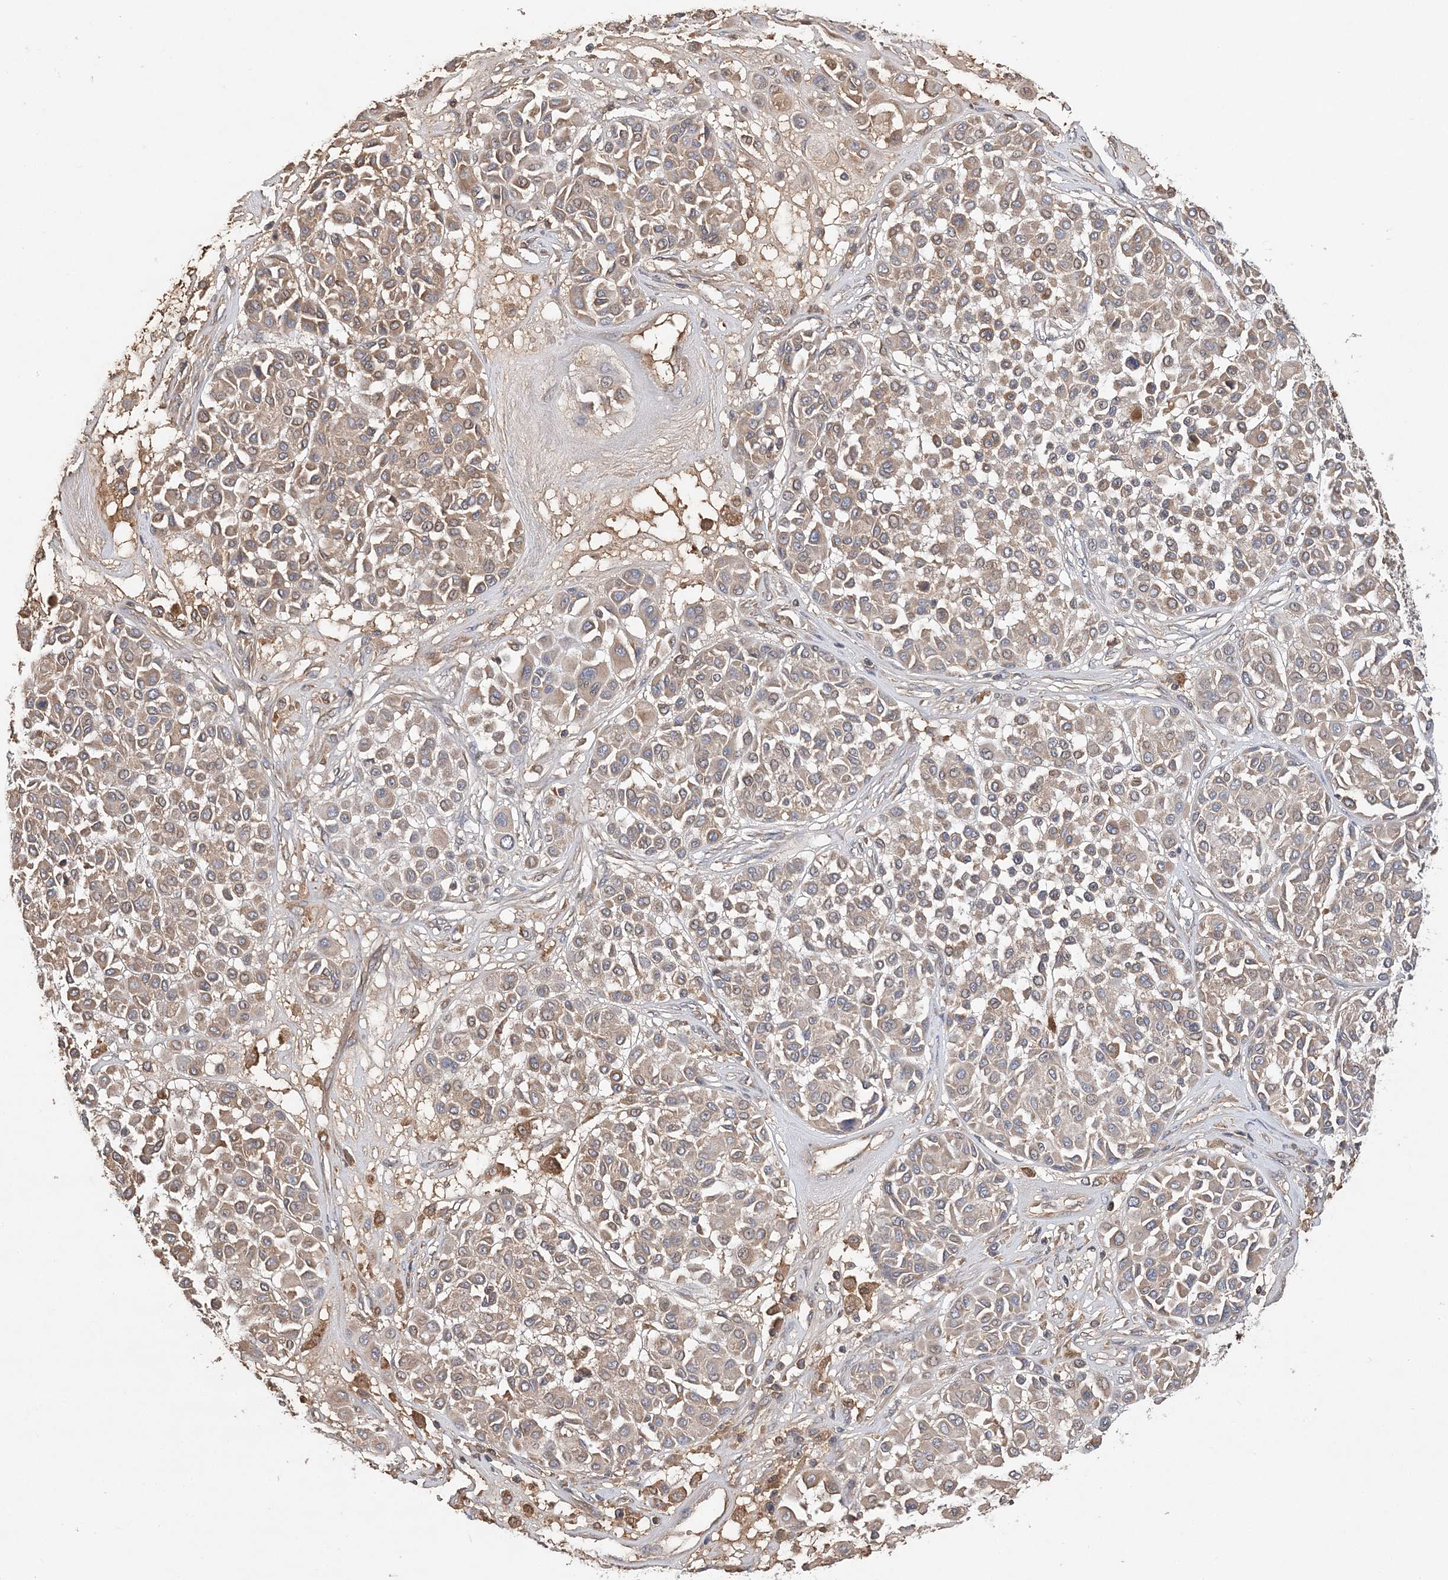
{"staining": {"intensity": "weak", "quantity": "25%-75%", "location": "cytoplasmic/membranous"}, "tissue": "melanoma", "cell_type": "Tumor cells", "image_type": "cancer", "snomed": [{"axis": "morphology", "description": "Malignant melanoma, Metastatic site"}, {"axis": "topography", "description": "Soft tissue"}], "caption": "Immunohistochemistry (IHC) micrograph of neoplastic tissue: malignant melanoma (metastatic site) stained using immunohistochemistry (IHC) displays low levels of weak protein expression localized specifically in the cytoplasmic/membranous of tumor cells, appearing as a cytoplasmic/membranous brown color.", "gene": "SYCP3", "patient": {"sex": "male", "age": 41}}